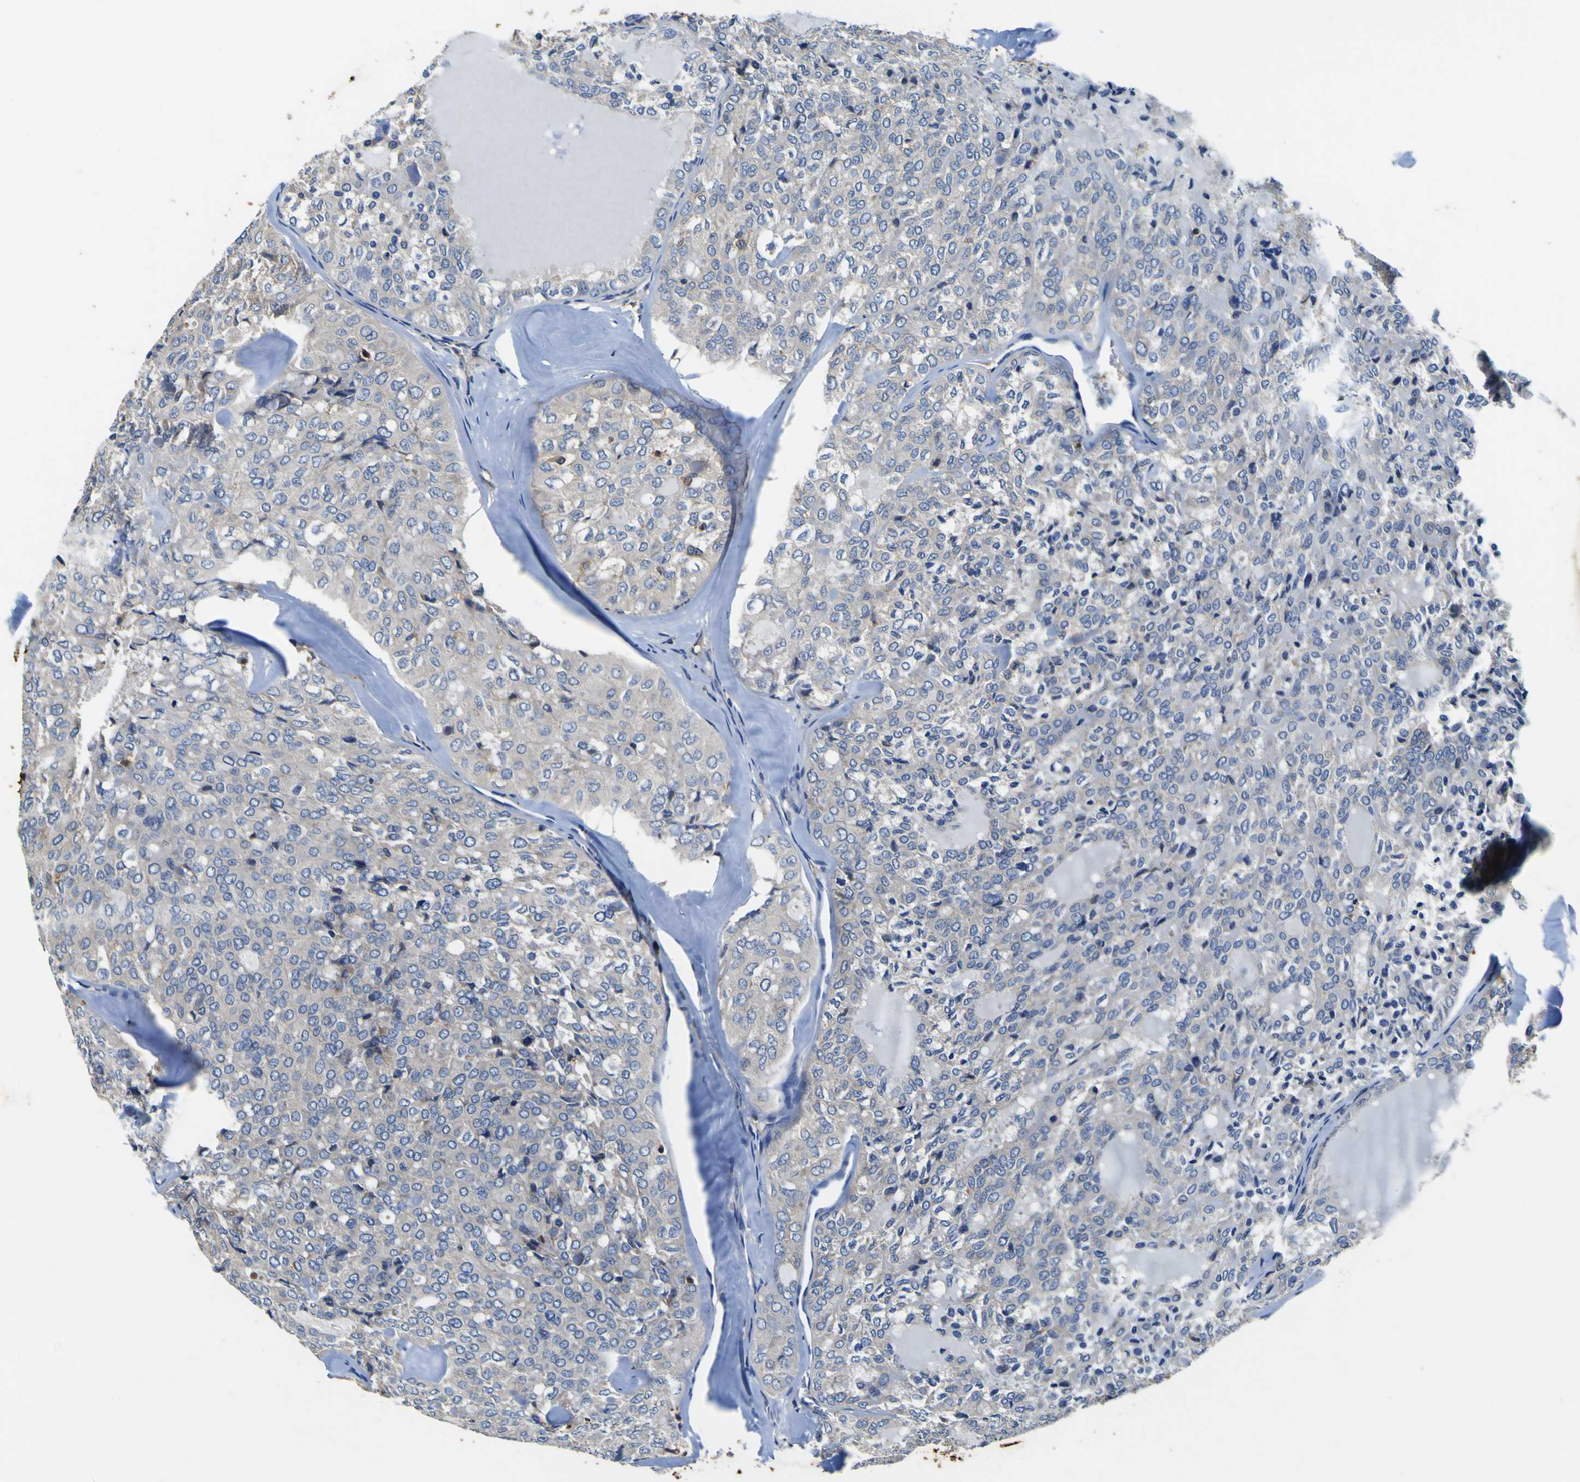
{"staining": {"intensity": "negative", "quantity": "none", "location": "none"}, "tissue": "thyroid cancer", "cell_type": "Tumor cells", "image_type": "cancer", "snomed": [{"axis": "morphology", "description": "Follicular adenoma carcinoma, NOS"}, {"axis": "topography", "description": "Thyroid gland"}], "caption": "Immunohistochemical staining of thyroid follicular adenoma carcinoma shows no significant positivity in tumor cells.", "gene": "CNR2", "patient": {"sex": "male", "age": 75}}